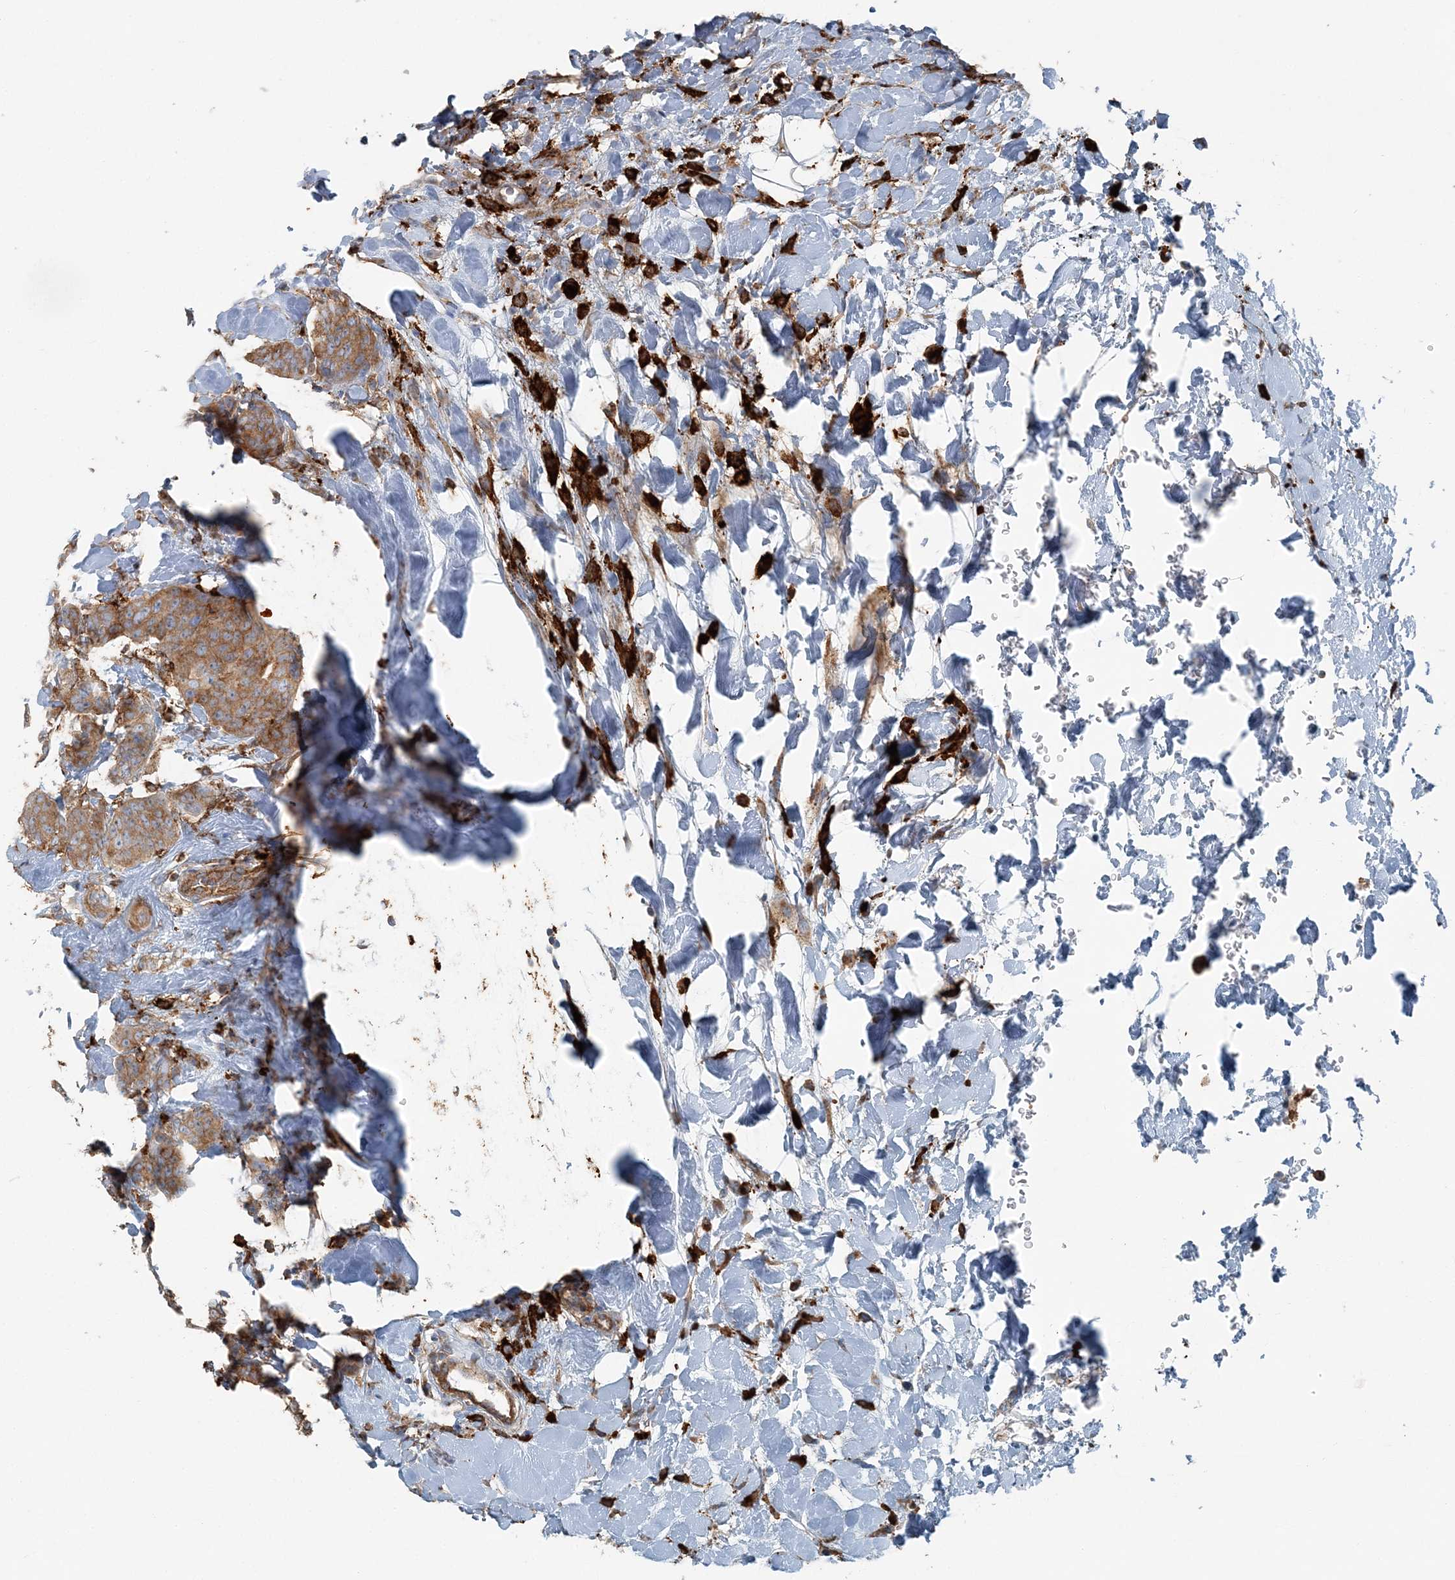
{"staining": {"intensity": "moderate", "quantity": ">75%", "location": "cytoplasmic/membranous"}, "tissue": "breast cancer", "cell_type": "Tumor cells", "image_type": "cancer", "snomed": [{"axis": "morphology", "description": "Duct carcinoma"}, {"axis": "topography", "description": "Breast"}], "caption": "This is an image of immunohistochemistry (IHC) staining of breast cancer (invasive ductal carcinoma), which shows moderate positivity in the cytoplasmic/membranous of tumor cells.", "gene": "SNX2", "patient": {"sex": "female", "age": 40}}